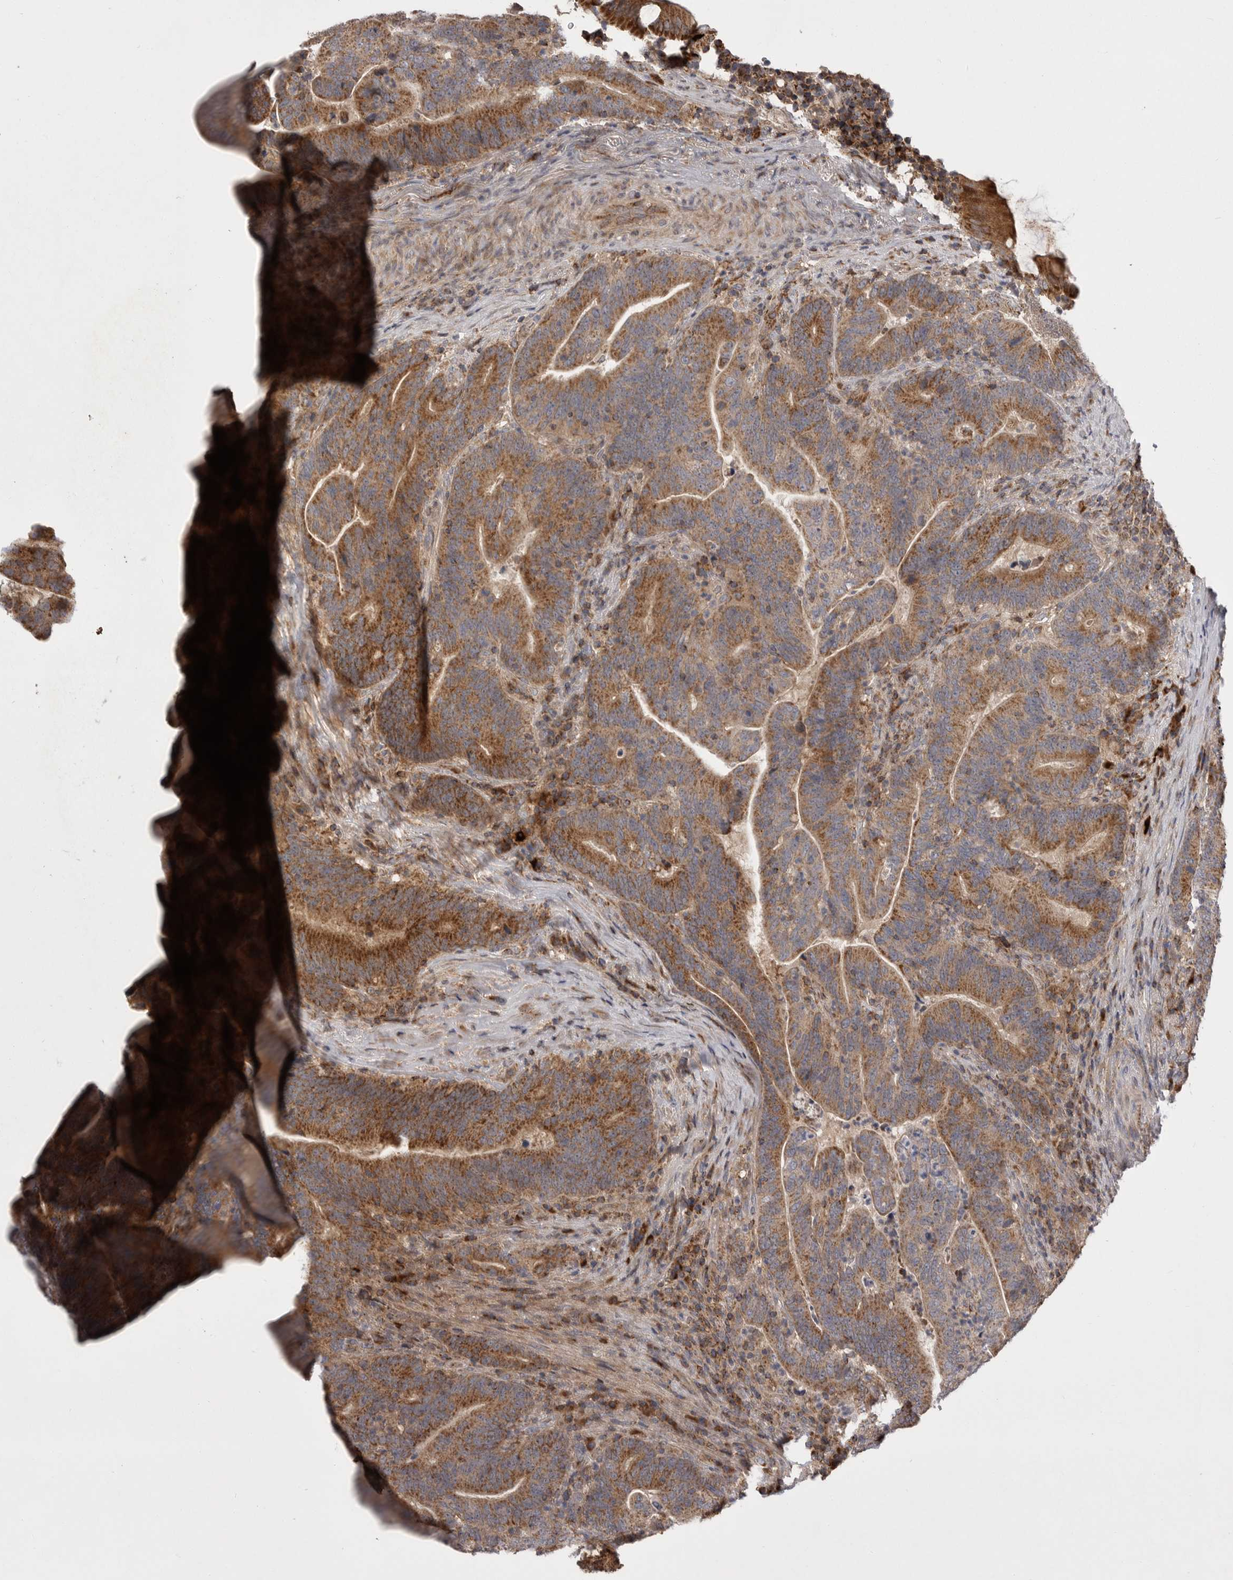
{"staining": {"intensity": "moderate", "quantity": ">75%", "location": "cytoplasmic/membranous"}, "tissue": "colorectal cancer", "cell_type": "Tumor cells", "image_type": "cancer", "snomed": [{"axis": "morphology", "description": "Adenocarcinoma, NOS"}, {"axis": "topography", "description": "Colon"}], "caption": "Moderate cytoplasmic/membranous staining is appreciated in about >75% of tumor cells in adenocarcinoma (colorectal).", "gene": "KYAT3", "patient": {"sex": "female", "age": 66}}